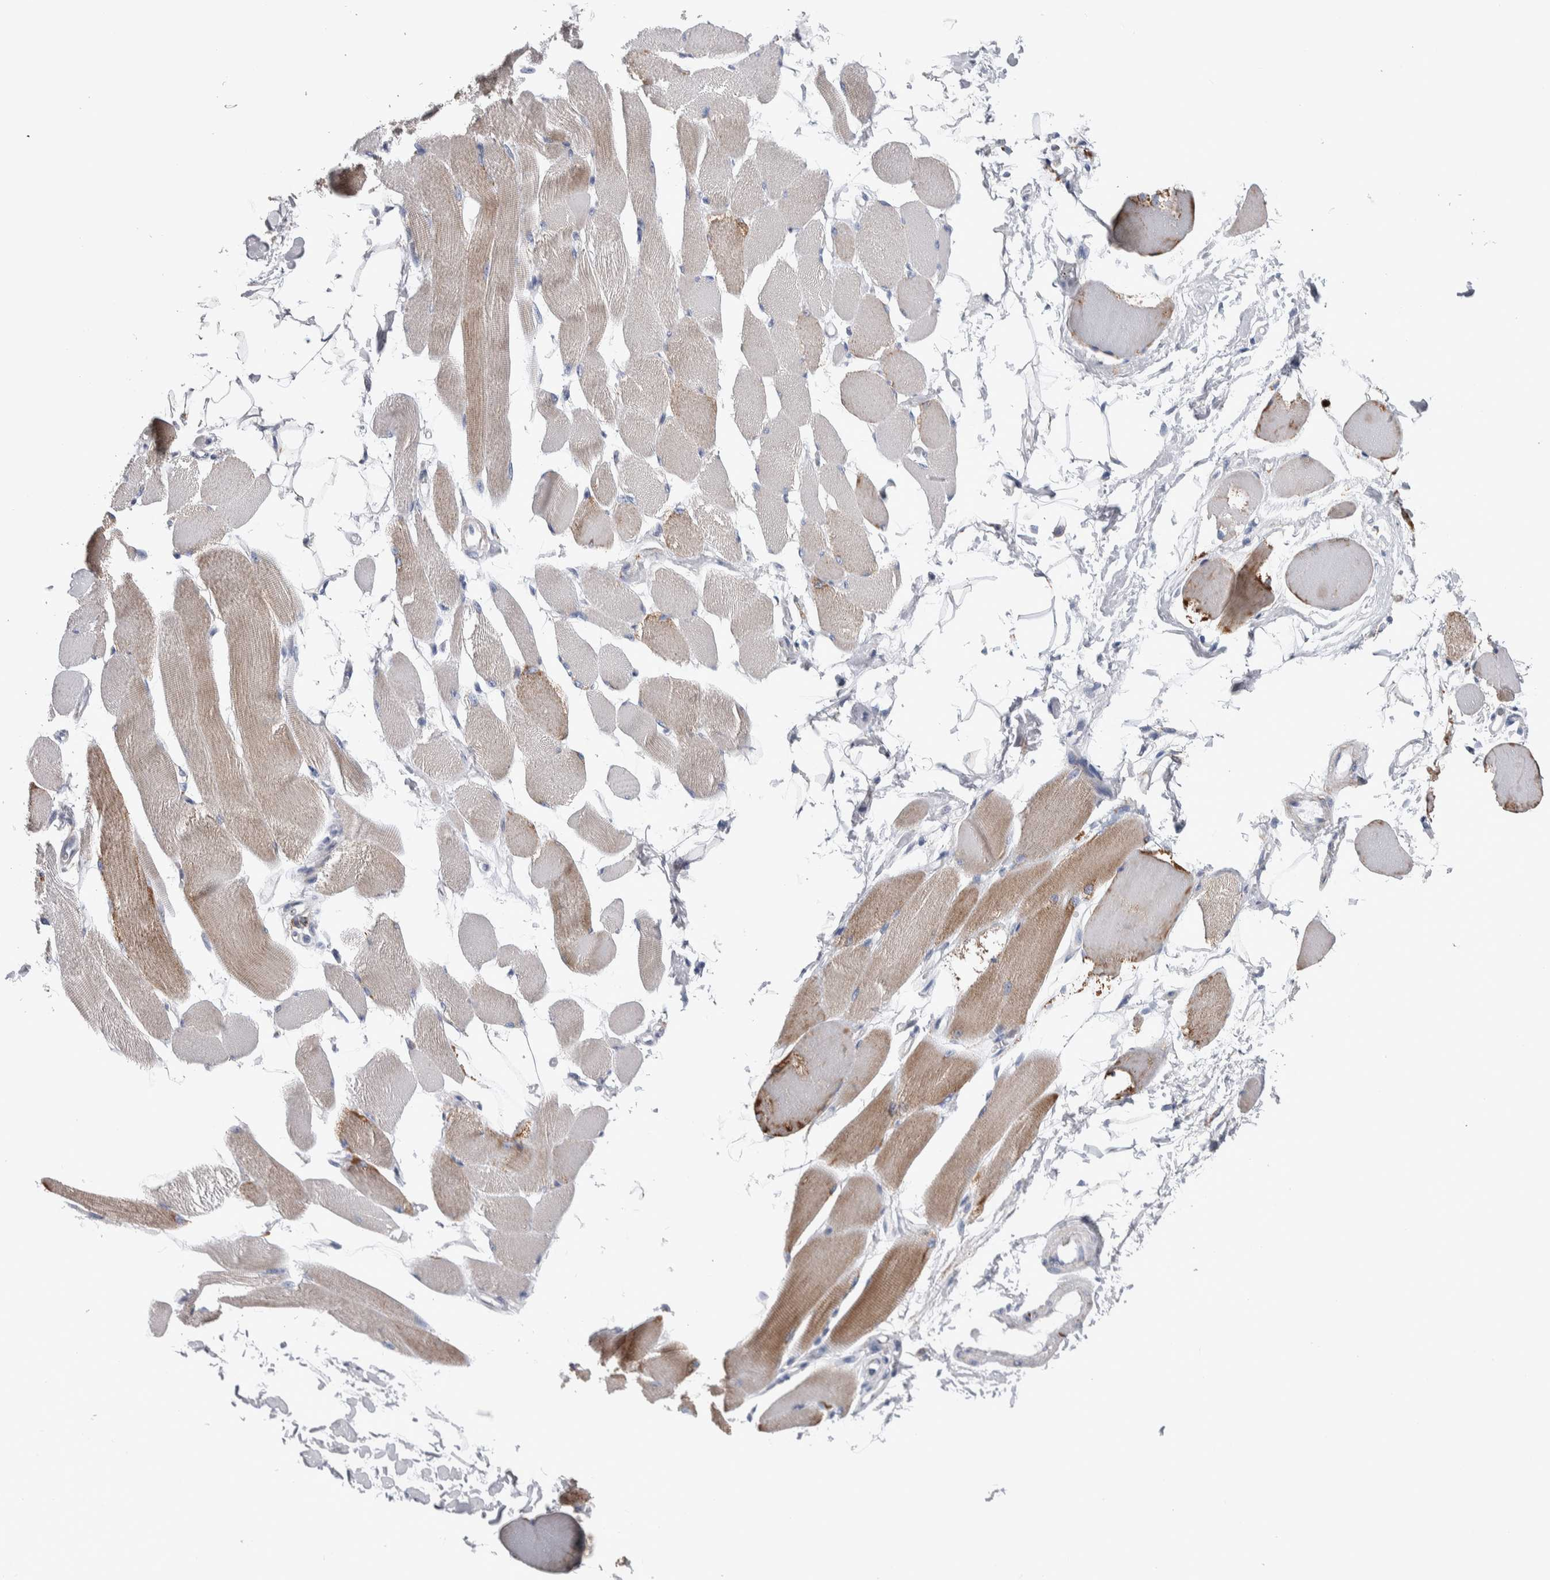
{"staining": {"intensity": "moderate", "quantity": "25%-75%", "location": "cytoplasmic/membranous"}, "tissue": "skeletal muscle", "cell_type": "Myocytes", "image_type": "normal", "snomed": [{"axis": "morphology", "description": "Normal tissue, NOS"}, {"axis": "topography", "description": "Skeletal muscle"}, {"axis": "topography", "description": "Peripheral nerve tissue"}], "caption": "Normal skeletal muscle exhibits moderate cytoplasmic/membranous expression in approximately 25%-75% of myocytes, visualized by immunohistochemistry. (Brightfield microscopy of DAB IHC at high magnification).", "gene": "ETFA", "patient": {"sex": "female", "age": 84}}